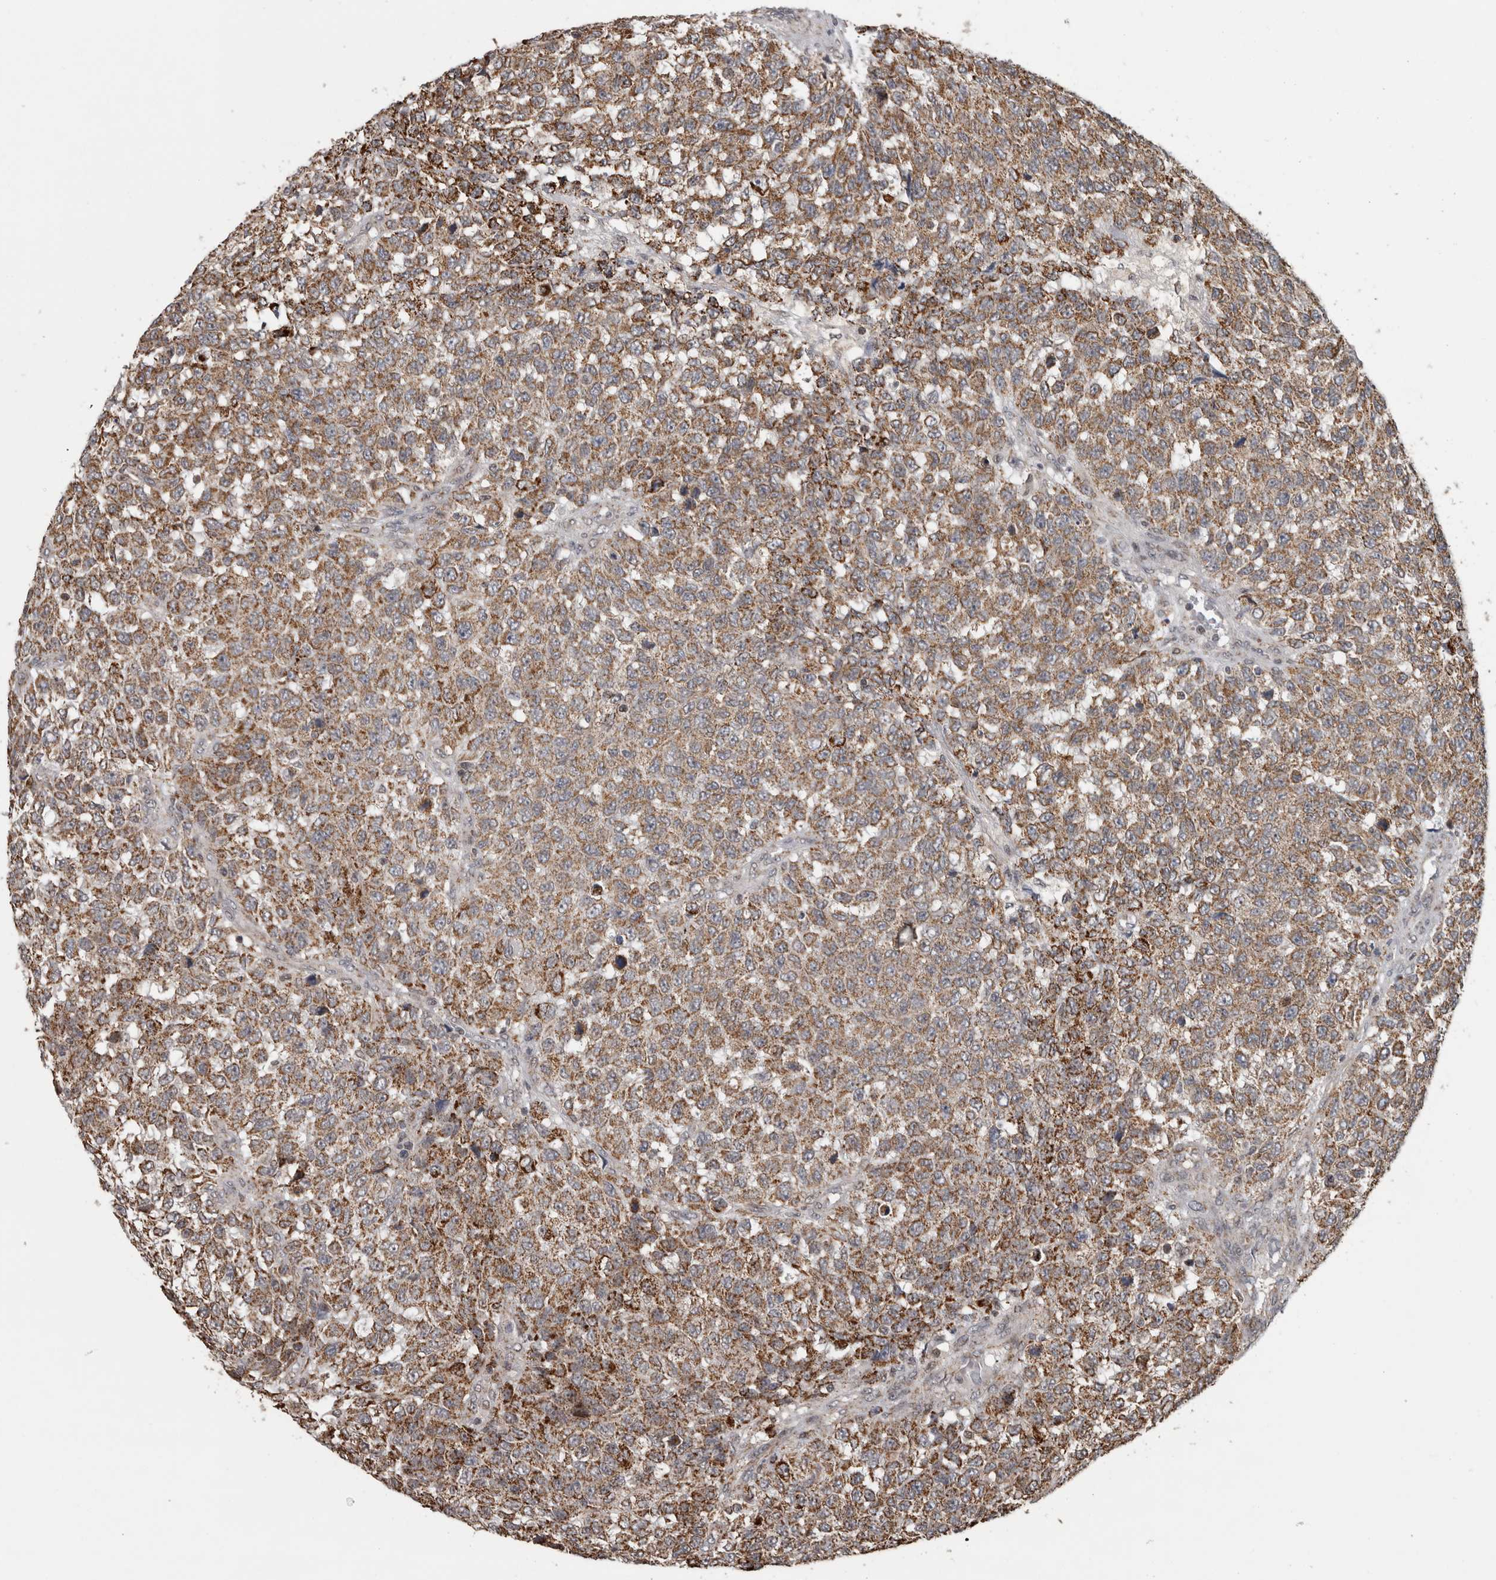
{"staining": {"intensity": "moderate", "quantity": ">75%", "location": "cytoplasmic/membranous"}, "tissue": "testis cancer", "cell_type": "Tumor cells", "image_type": "cancer", "snomed": [{"axis": "morphology", "description": "Seminoma, NOS"}, {"axis": "topography", "description": "Testis"}], "caption": "Immunohistochemical staining of human seminoma (testis) displays medium levels of moderate cytoplasmic/membranous protein staining in approximately >75% of tumor cells.", "gene": "OR2K2", "patient": {"sex": "male", "age": 59}}